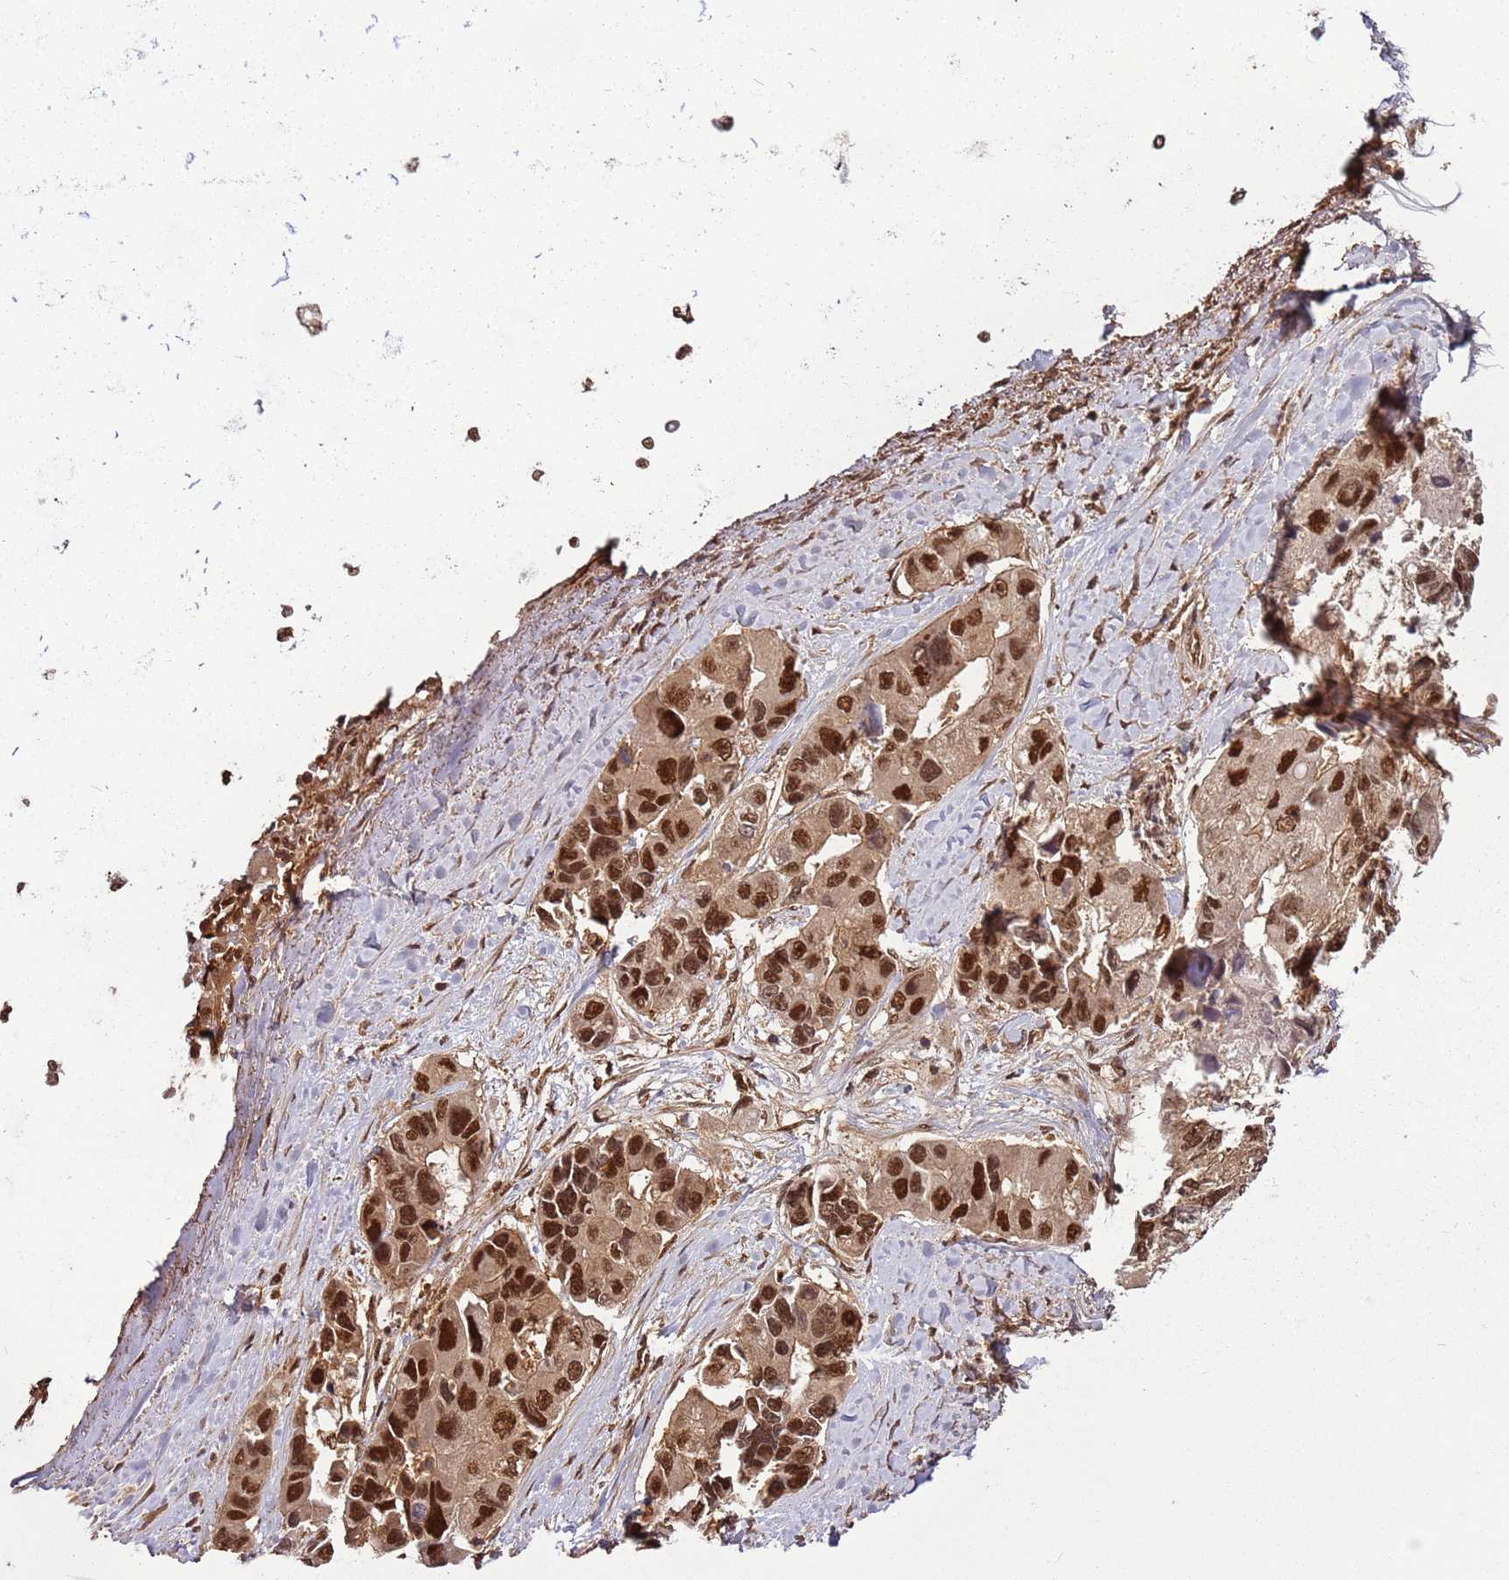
{"staining": {"intensity": "strong", "quantity": ">75%", "location": "nuclear"}, "tissue": "lung cancer", "cell_type": "Tumor cells", "image_type": "cancer", "snomed": [{"axis": "morphology", "description": "Adenocarcinoma, NOS"}, {"axis": "topography", "description": "Lung"}], "caption": "Brown immunohistochemical staining in lung cancer exhibits strong nuclear positivity in about >75% of tumor cells.", "gene": "PGLS", "patient": {"sex": "female", "age": 54}}